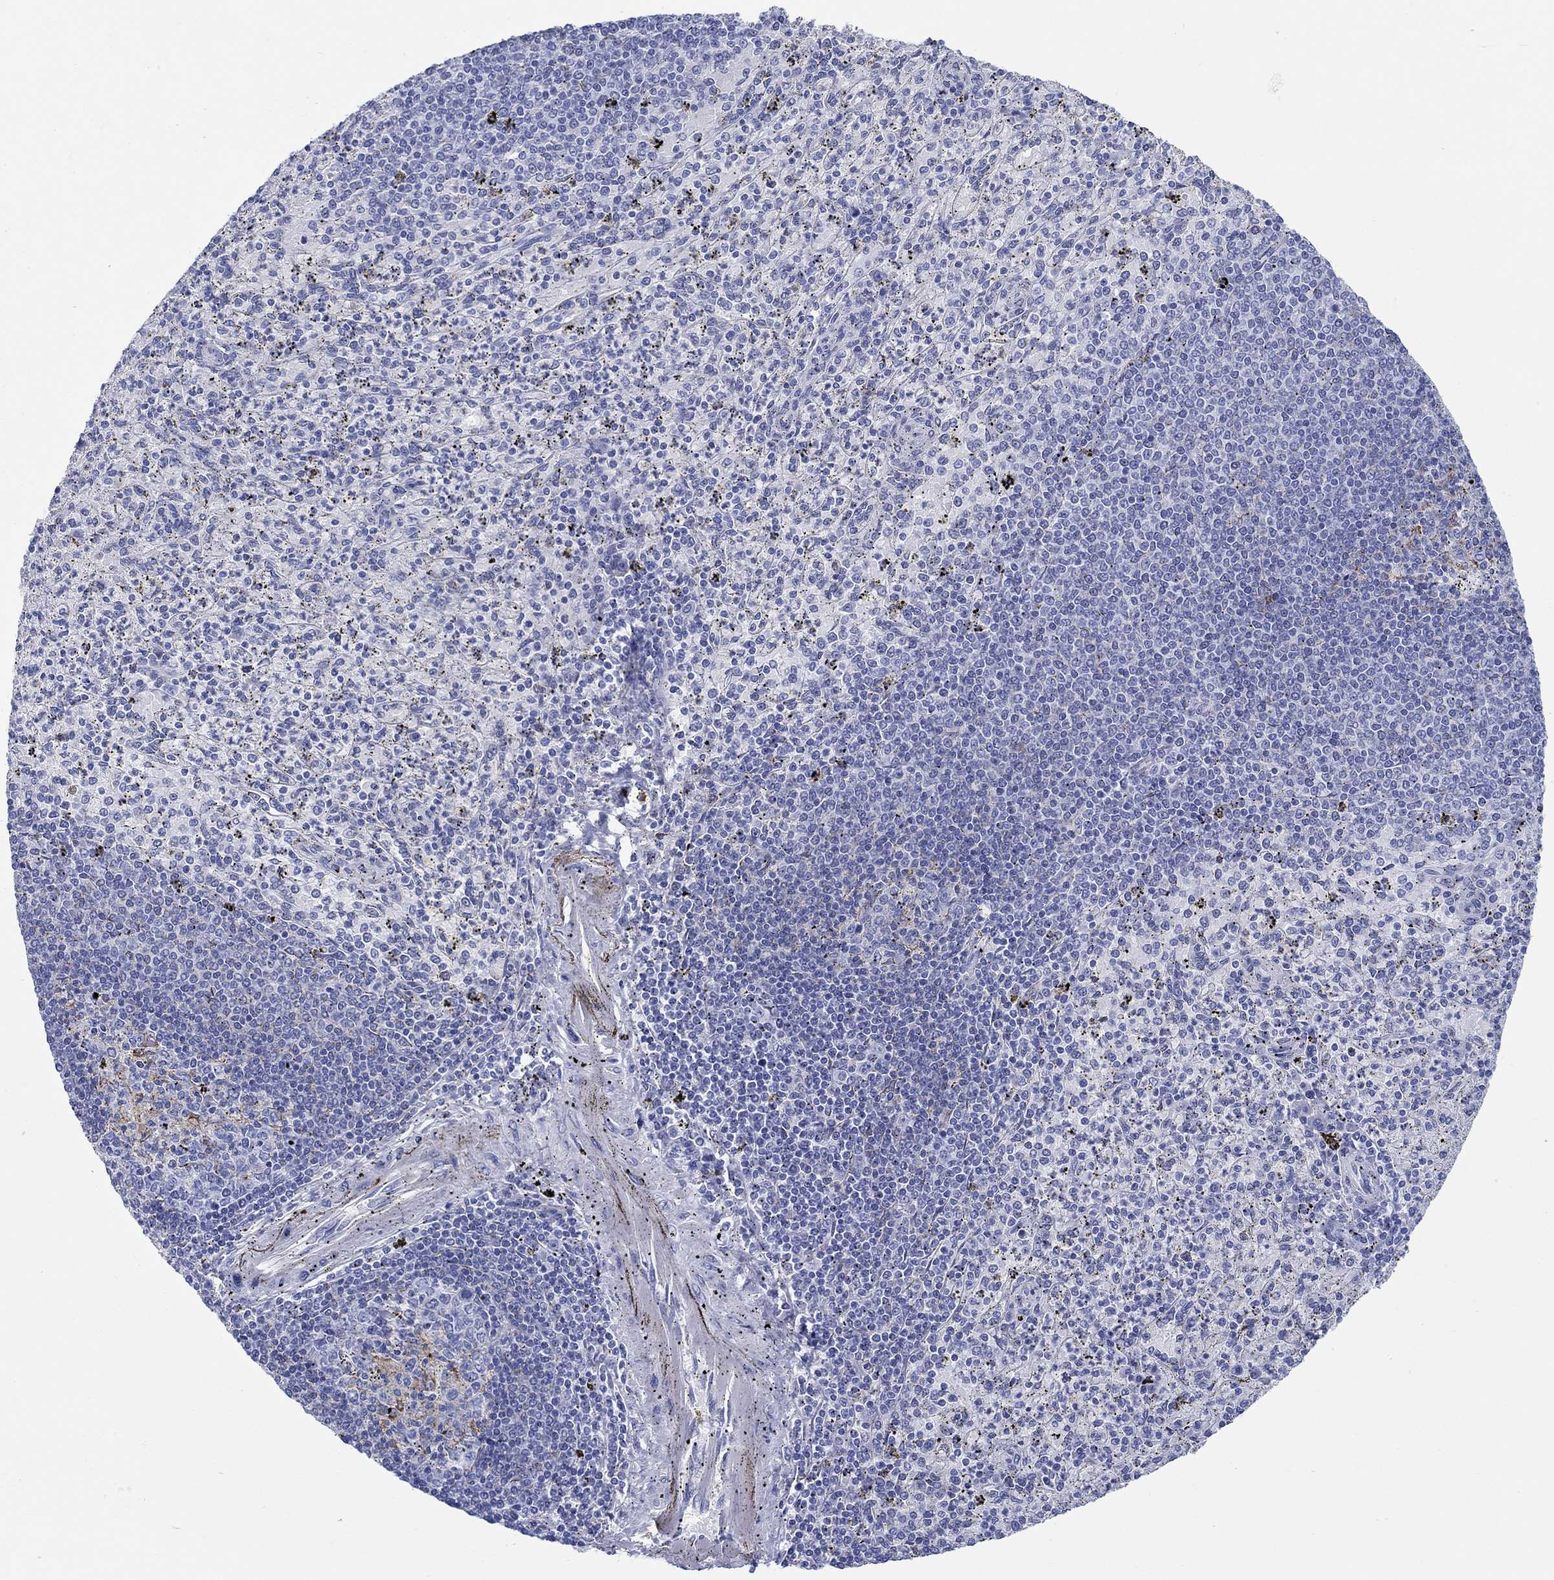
{"staining": {"intensity": "negative", "quantity": "none", "location": "none"}, "tissue": "spleen", "cell_type": "Cells in red pulp", "image_type": "normal", "snomed": [{"axis": "morphology", "description": "Normal tissue, NOS"}, {"axis": "topography", "description": "Spleen"}], "caption": "The immunohistochemistry micrograph has no significant expression in cells in red pulp of spleen.", "gene": "RD3L", "patient": {"sex": "male", "age": 60}}